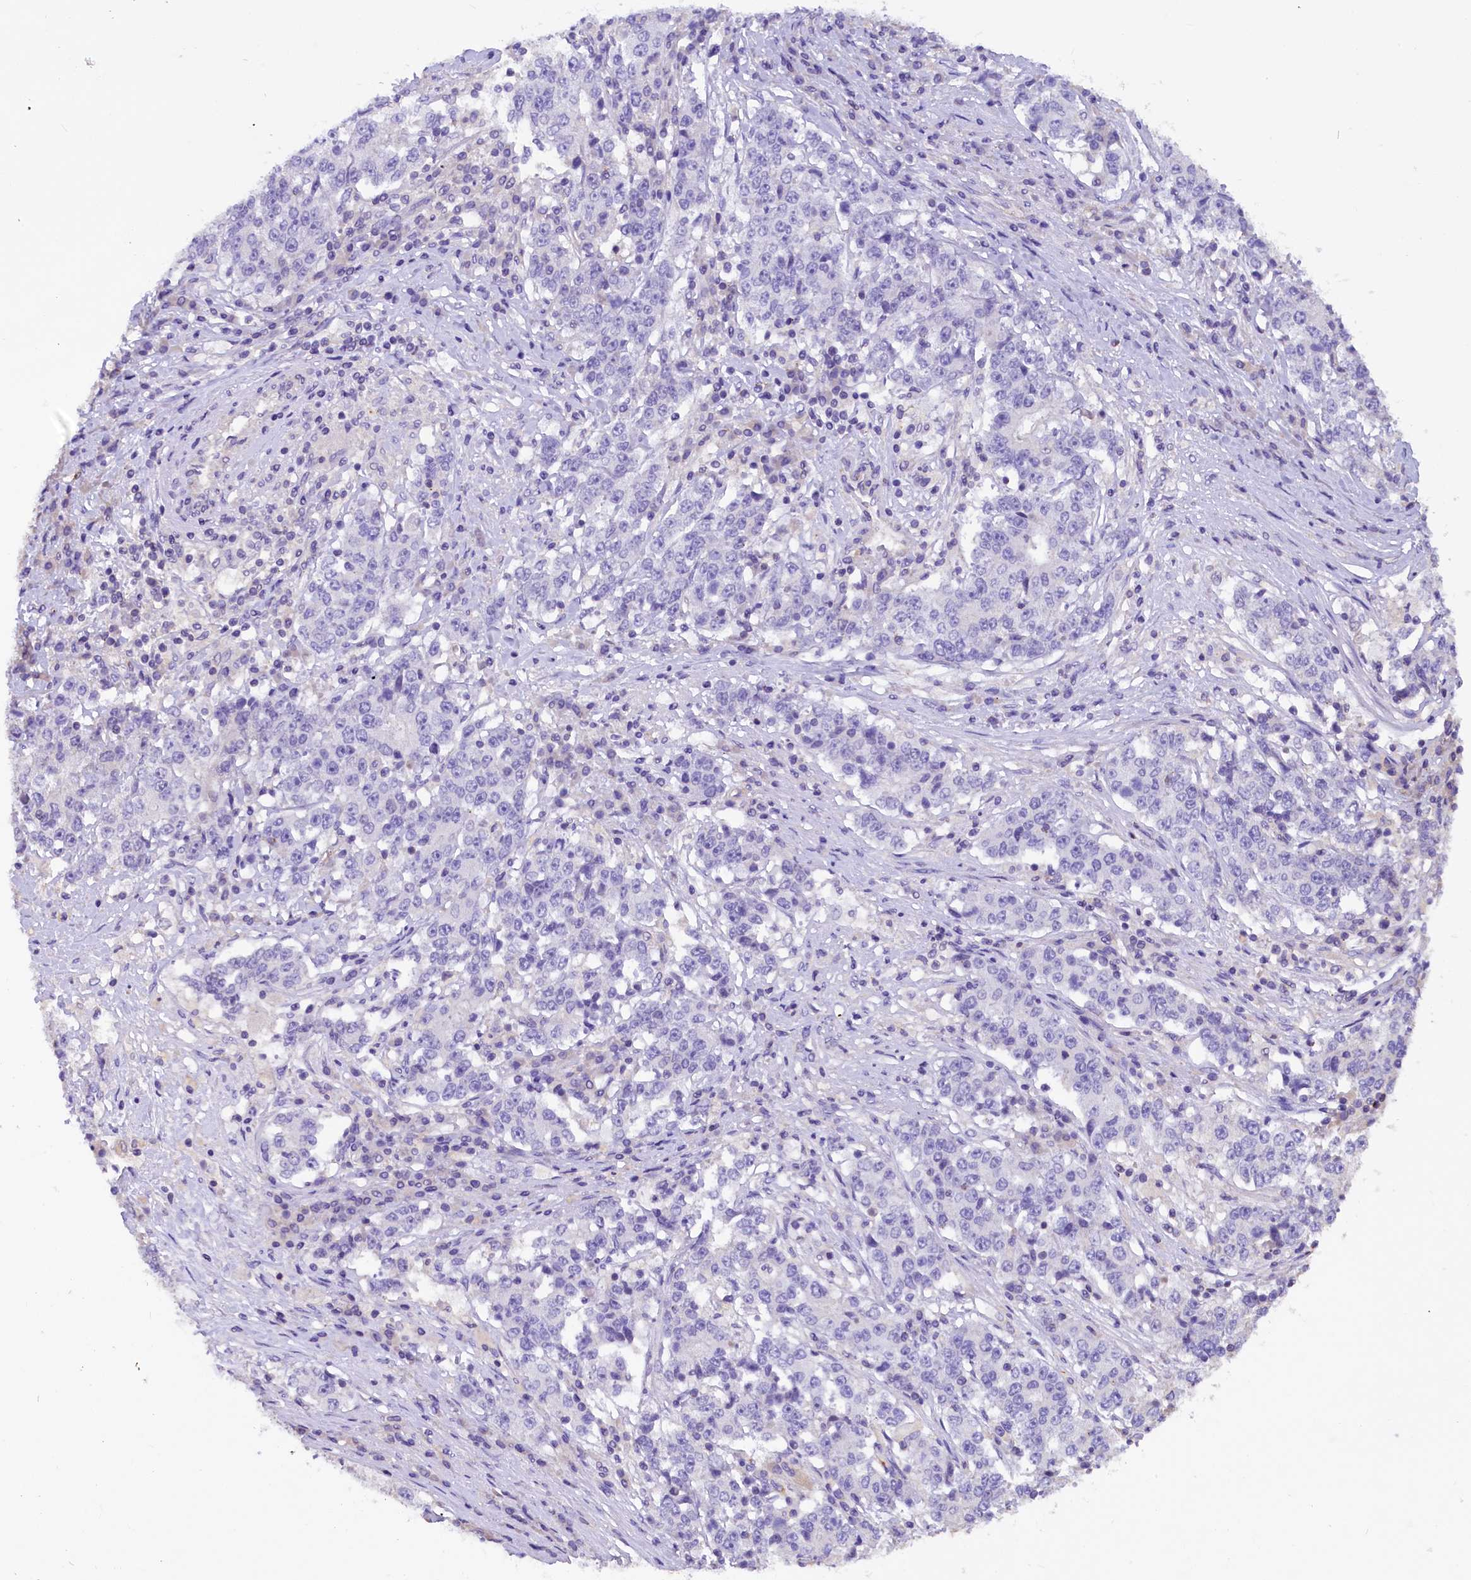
{"staining": {"intensity": "negative", "quantity": "none", "location": "none"}, "tissue": "stomach cancer", "cell_type": "Tumor cells", "image_type": "cancer", "snomed": [{"axis": "morphology", "description": "Adenocarcinoma, NOS"}, {"axis": "topography", "description": "Stomach"}], "caption": "Immunohistochemical staining of stomach cancer (adenocarcinoma) displays no significant positivity in tumor cells. (Stains: DAB immunohistochemistry (IHC) with hematoxylin counter stain, Microscopy: brightfield microscopy at high magnification).", "gene": "AP3B2", "patient": {"sex": "male", "age": 59}}